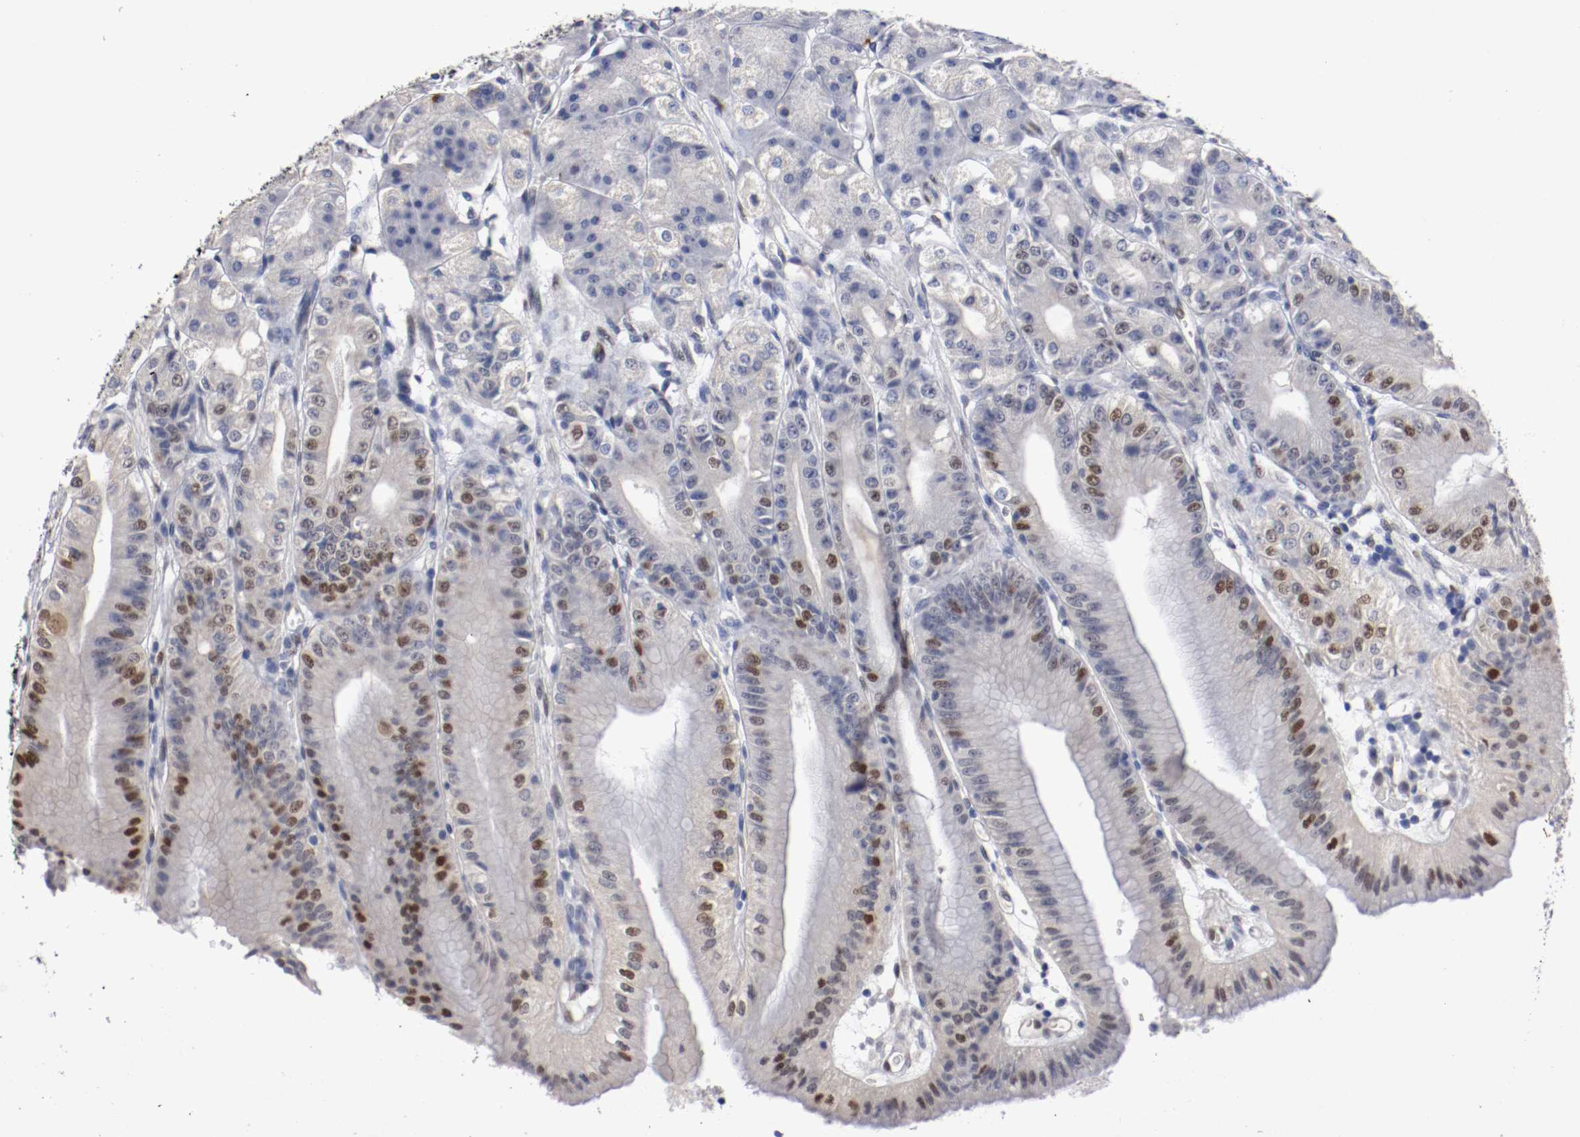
{"staining": {"intensity": "strong", "quantity": "25%-75%", "location": "nuclear"}, "tissue": "stomach", "cell_type": "Glandular cells", "image_type": "normal", "snomed": [{"axis": "morphology", "description": "Normal tissue, NOS"}, {"axis": "topography", "description": "Stomach, lower"}], "caption": "A high amount of strong nuclear expression is appreciated in approximately 25%-75% of glandular cells in normal stomach.", "gene": "FOSL2", "patient": {"sex": "male", "age": 71}}